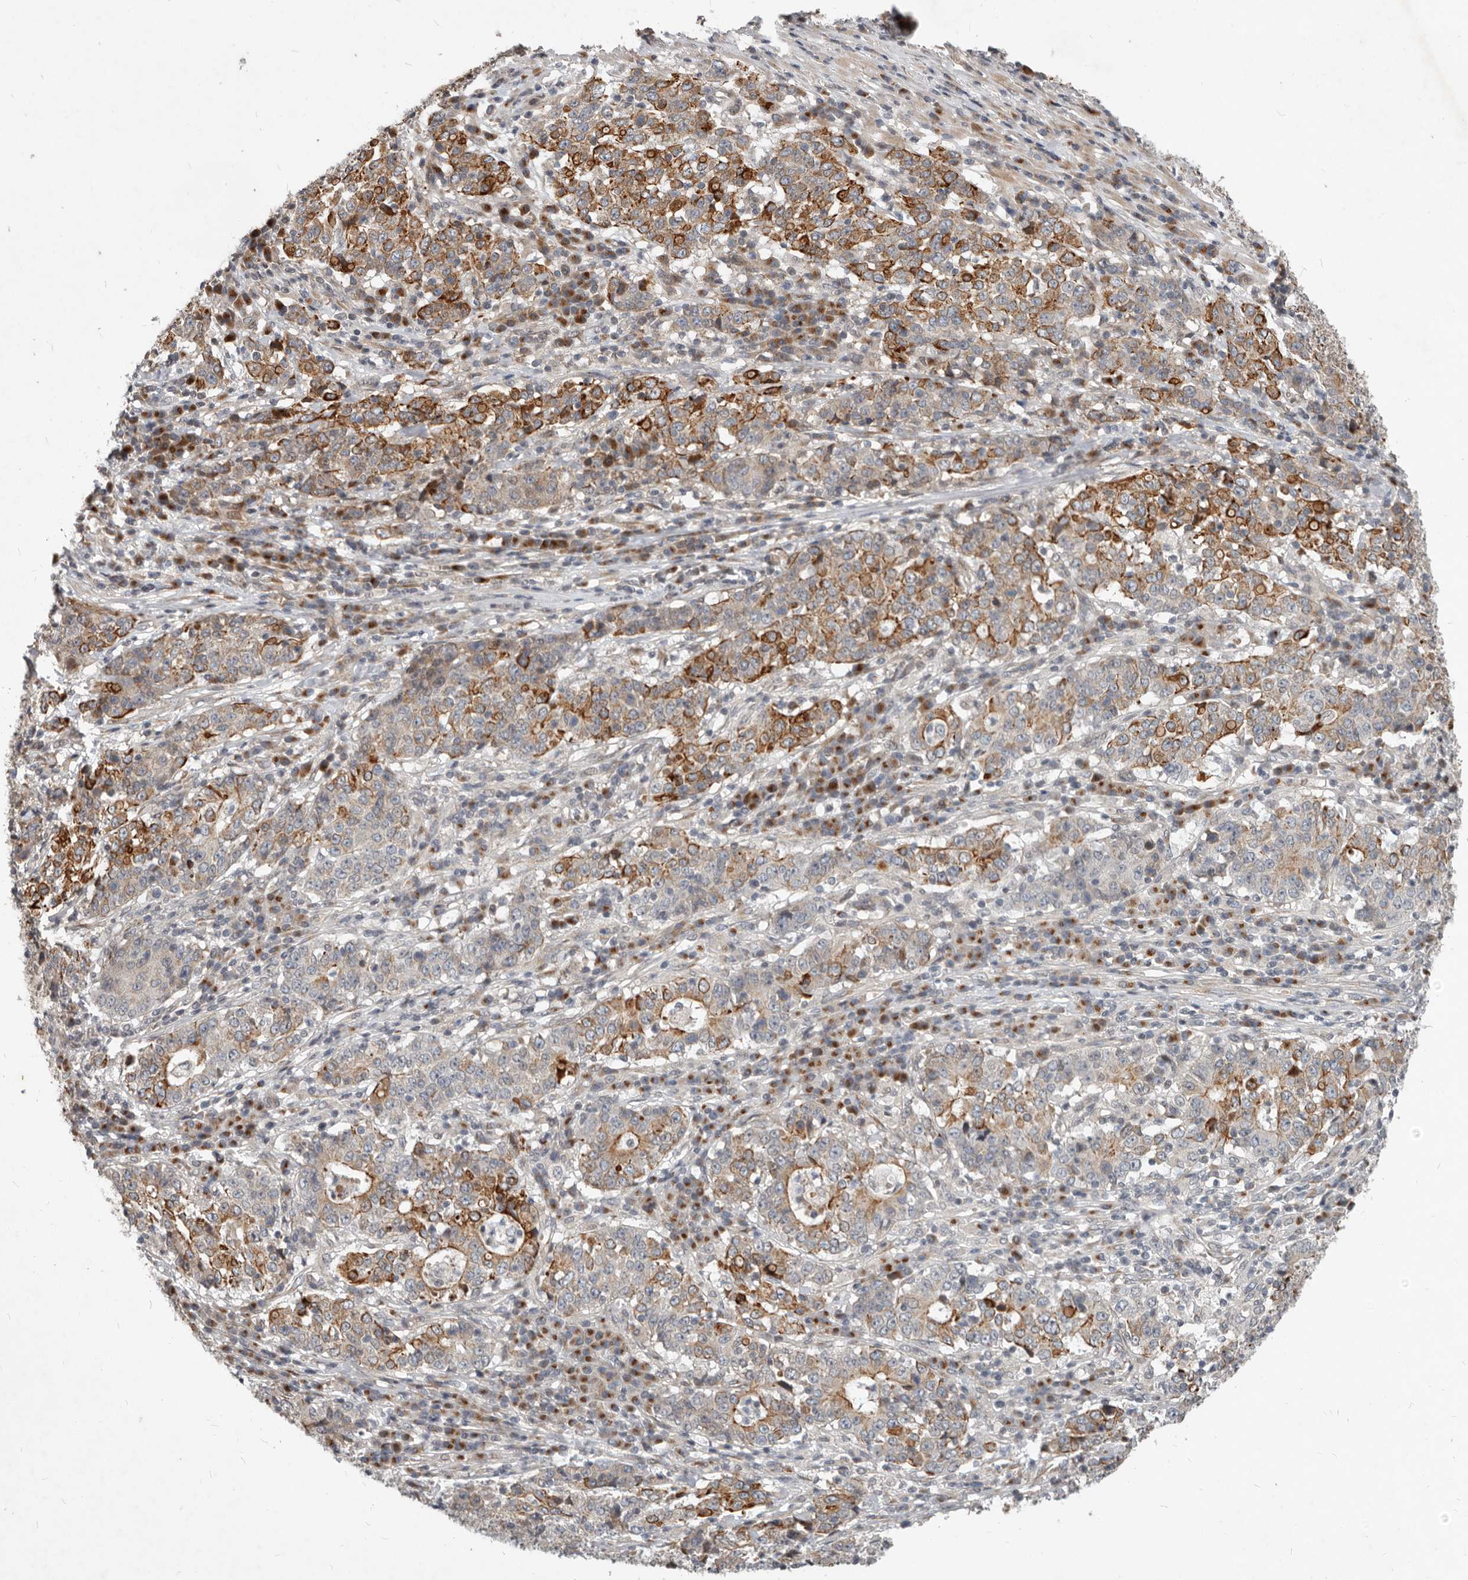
{"staining": {"intensity": "moderate", "quantity": "25%-75%", "location": "cytoplasmic/membranous"}, "tissue": "stomach cancer", "cell_type": "Tumor cells", "image_type": "cancer", "snomed": [{"axis": "morphology", "description": "Adenocarcinoma, NOS"}, {"axis": "topography", "description": "Stomach"}], "caption": "IHC (DAB (3,3'-diaminobenzidine)) staining of adenocarcinoma (stomach) exhibits moderate cytoplasmic/membranous protein positivity in about 25%-75% of tumor cells. The protein of interest is stained brown, and the nuclei are stained in blue (DAB IHC with brightfield microscopy, high magnification).", "gene": "NPY4R", "patient": {"sex": "male", "age": 59}}